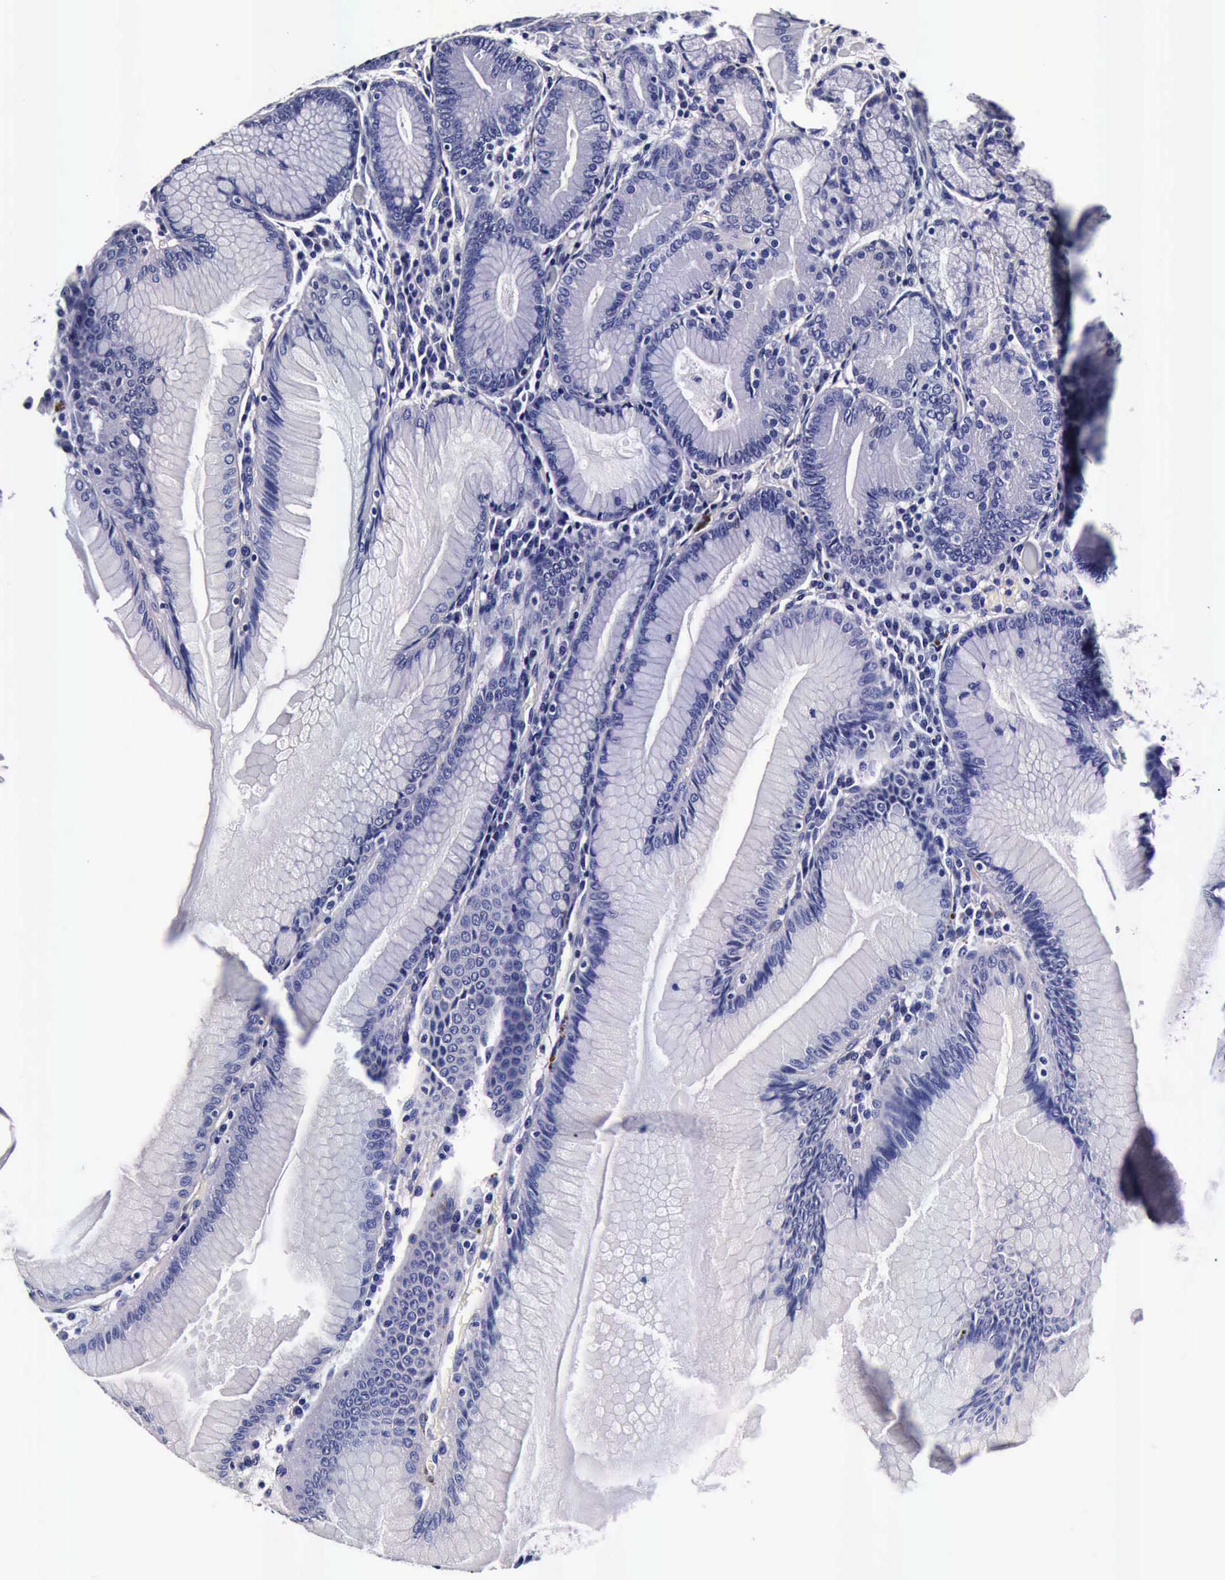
{"staining": {"intensity": "negative", "quantity": "none", "location": "none"}, "tissue": "stomach", "cell_type": "Glandular cells", "image_type": "normal", "snomed": [{"axis": "morphology", "description": "Normal tissue, NOS"}, {"axis": "topography", "description": "Stomach, lower"}], "caption": "High power microscopy histopathology image of an immunohistochemistry micrograph of unremarkable stomach, revealing no significant expression in glandular cells.", "gene": "IAPP", "patient": {"sex": "female", "age": 93}}